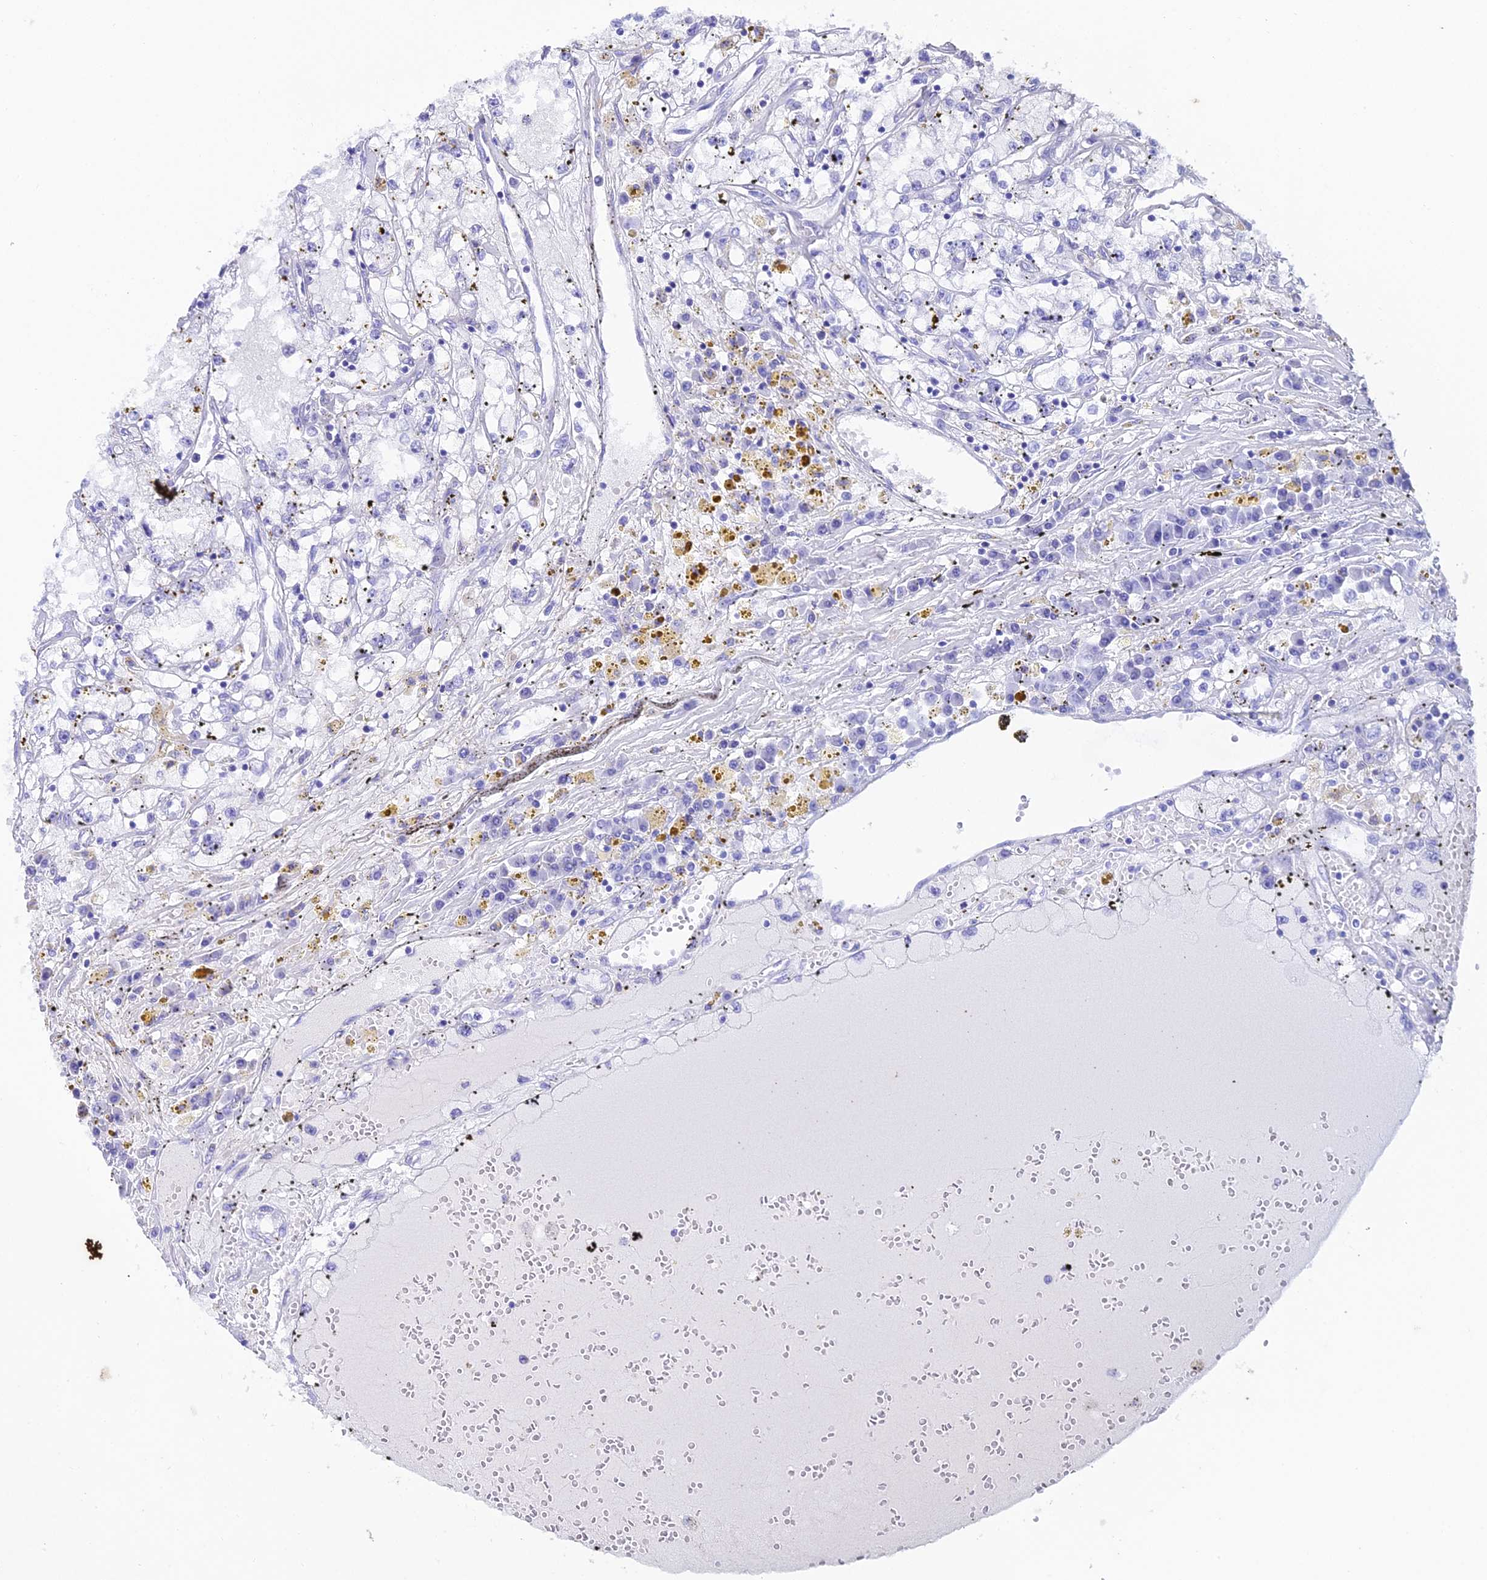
{"staining": {"intensity": "negative", "quantity": "none", "location": "none"}, "tissue": "renal cancer", "cell_type": "Tumor cells", "image_type": "cancer", "snomed": [{"axis": "morphology", "description": "Adenocarcinoma, NOS"}, {"axis": "topography", "description": "Kidney"}], "caption": "This is a photomicrograph of IHC staining of renal cancer (adenocarcinoma), which shows no positivity in tumor cells.", "gene": "DDX19A", "patient": {"sex": "male", "age": 56}}